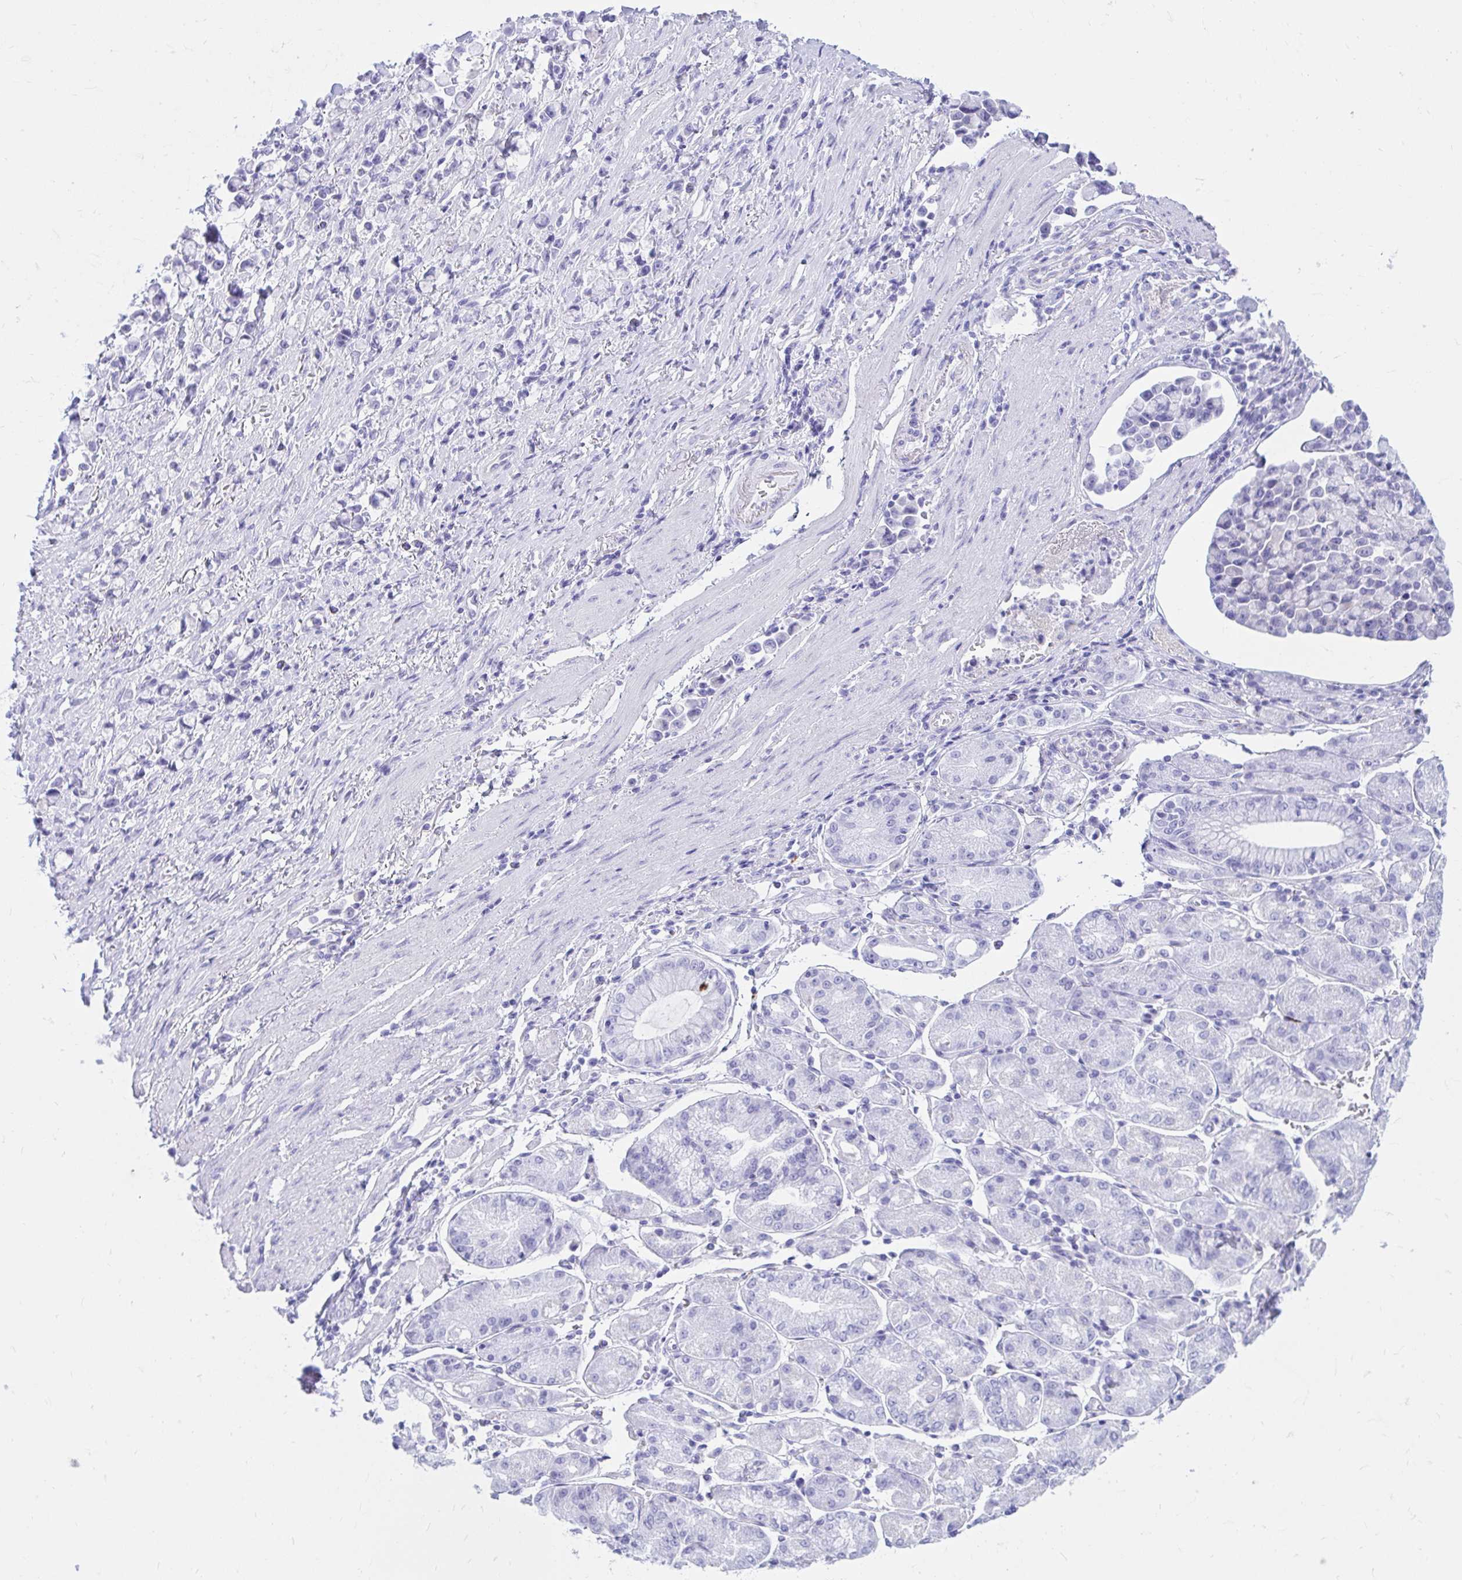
{"staining": {"intensity": "negative", "quantity": "none", "location": "none"}, "tissue": "stomach cancer", "cell_type": "Tumor cells", "image_type": "cancer", "snomed": [{"axis": "morphology", "description": "Adenocarcinoma, NOS"}, {"axis": "topography", "description": "Stomach"}], "caption": "Stomach cancer was stained to show a protein in brown. There is no significant staining in tumor cells.", "gene": "SHISA8", "patient": {"sex": "female", "age": 81}}